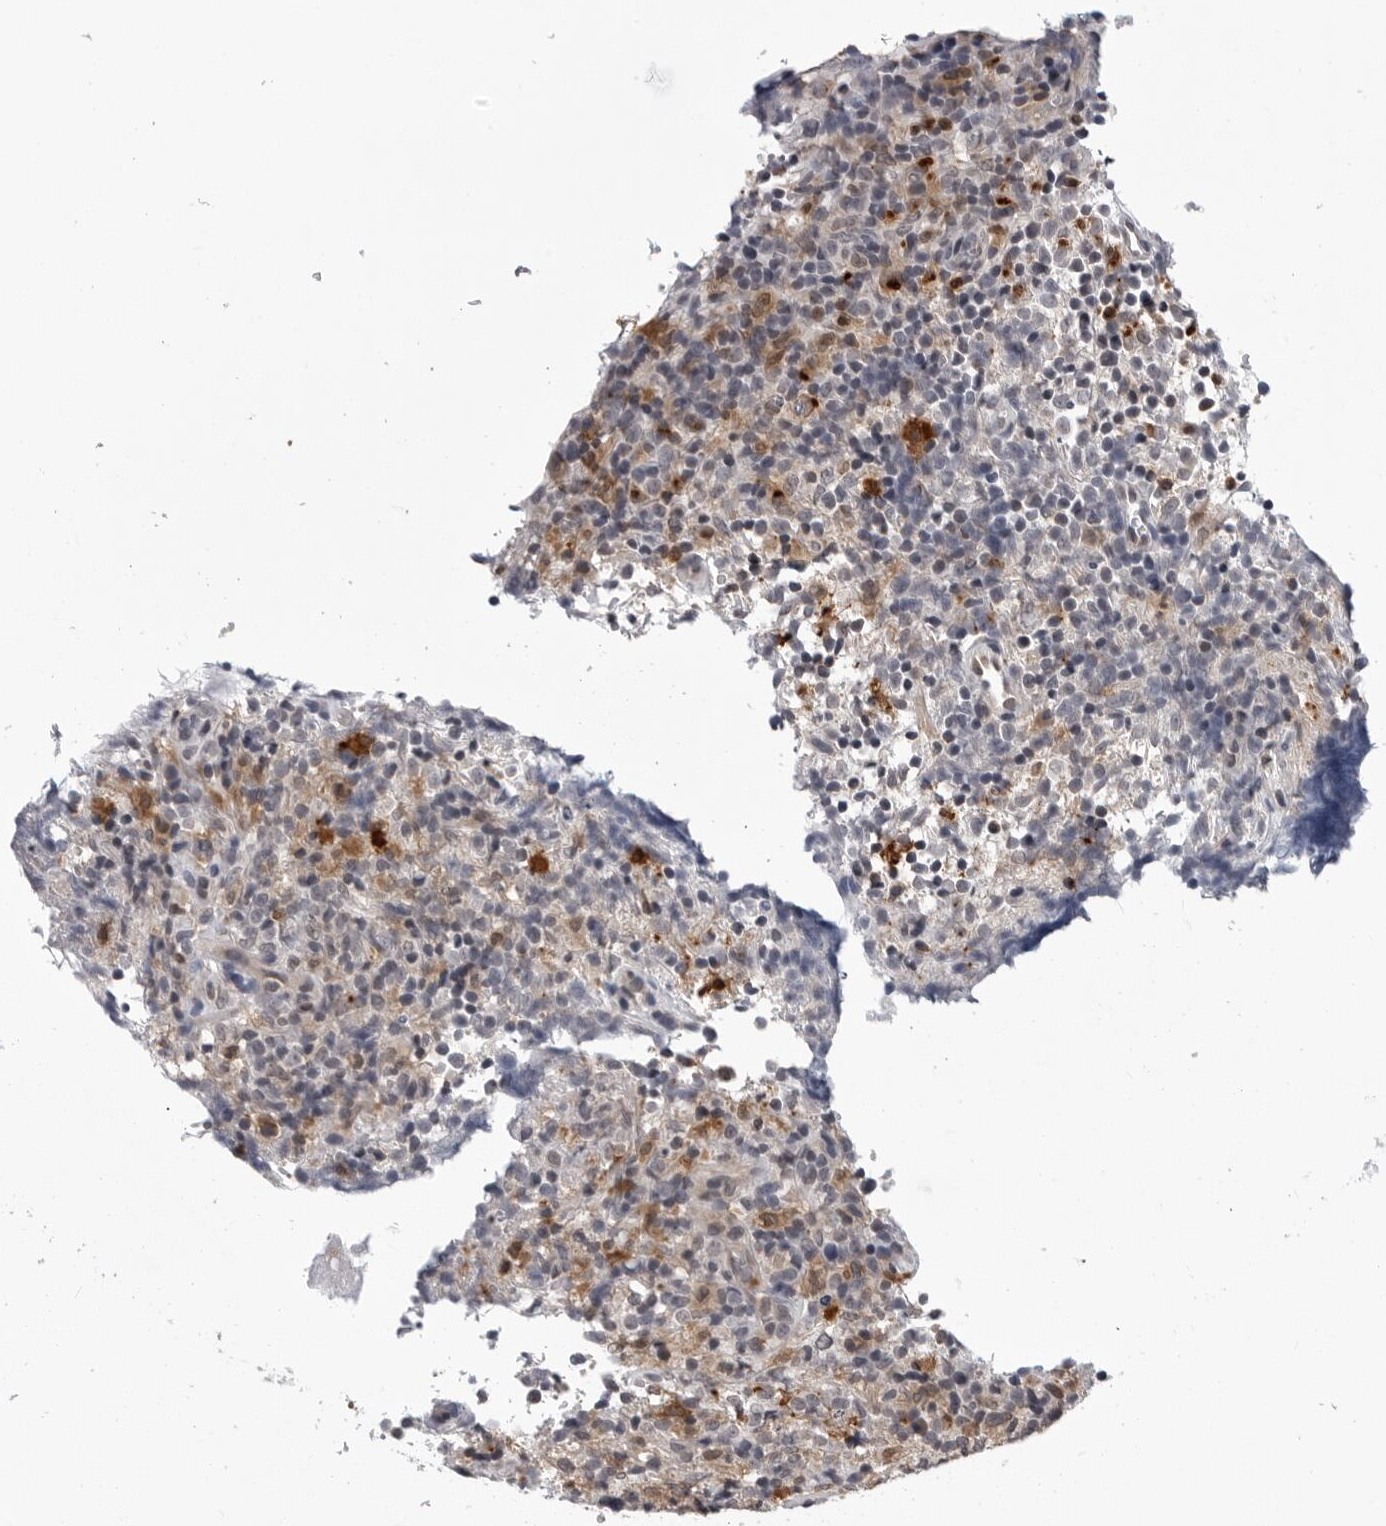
{"staining": {"intensity": "negative", "quantity": "none", "location": "none"}, "tissue": "lymphoma", "cell_type": "Tumor cells", "image_type": "cancer", "snomed": [{"axis": "morphology", "description": "Malignant lymphoma, non-Hodgkin's type, High grade"}, {"axis": "topography", "description": "Lymph node"}], "caption": "High power microscopy histopathology image of an immunohistochemistry histopathology image of malignant lymphoma, non-Hodgkin's type (high-grade), revealing no significant expression in tumor cells. (DAB (3,3'-diaminobenzidine) IHC, high magnification).", "gene": "TRMT13", "patient": {"sex": "female", "age": 76}}